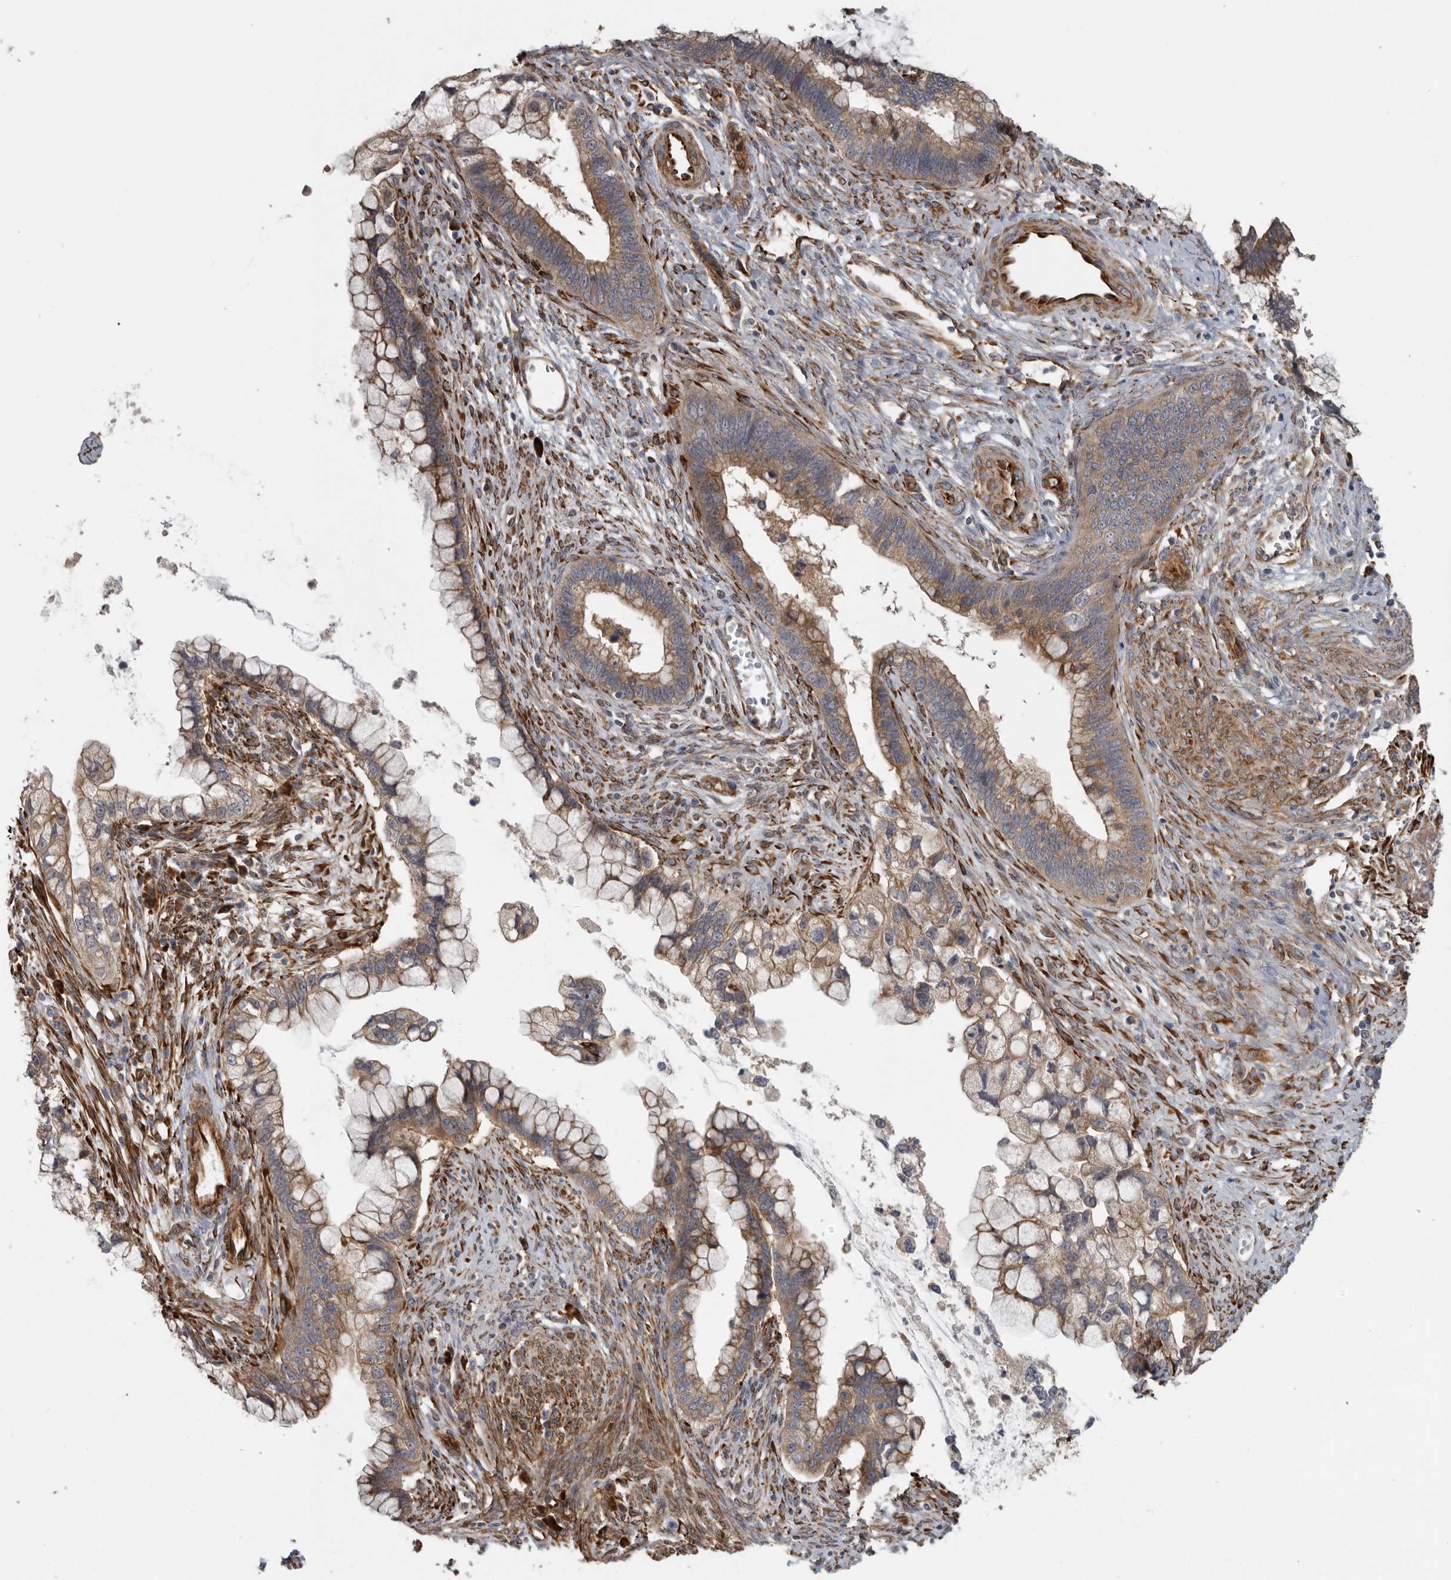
{"staining": {"intensity": "moderate", "quantity": ">75%", "location": "cytoplasmic/membranous"}, "tissue": "cervical cancer", "cell_type": "Tumor cells", "image_type": "cancer", "snomed": [{"axis": "morphology", "description": "Adenocarcinoma, NOS"}, {"axis": "topography", "description": "Cervix"}], "caption": "Moderate cytoplasmic/membranous expression for a protein is identified in approximately >75% of tumor cells of adenocarcinoma (cervical) using IHC.", "gene": "CEP350", "patient": {"sex": "female", "age": 44}}